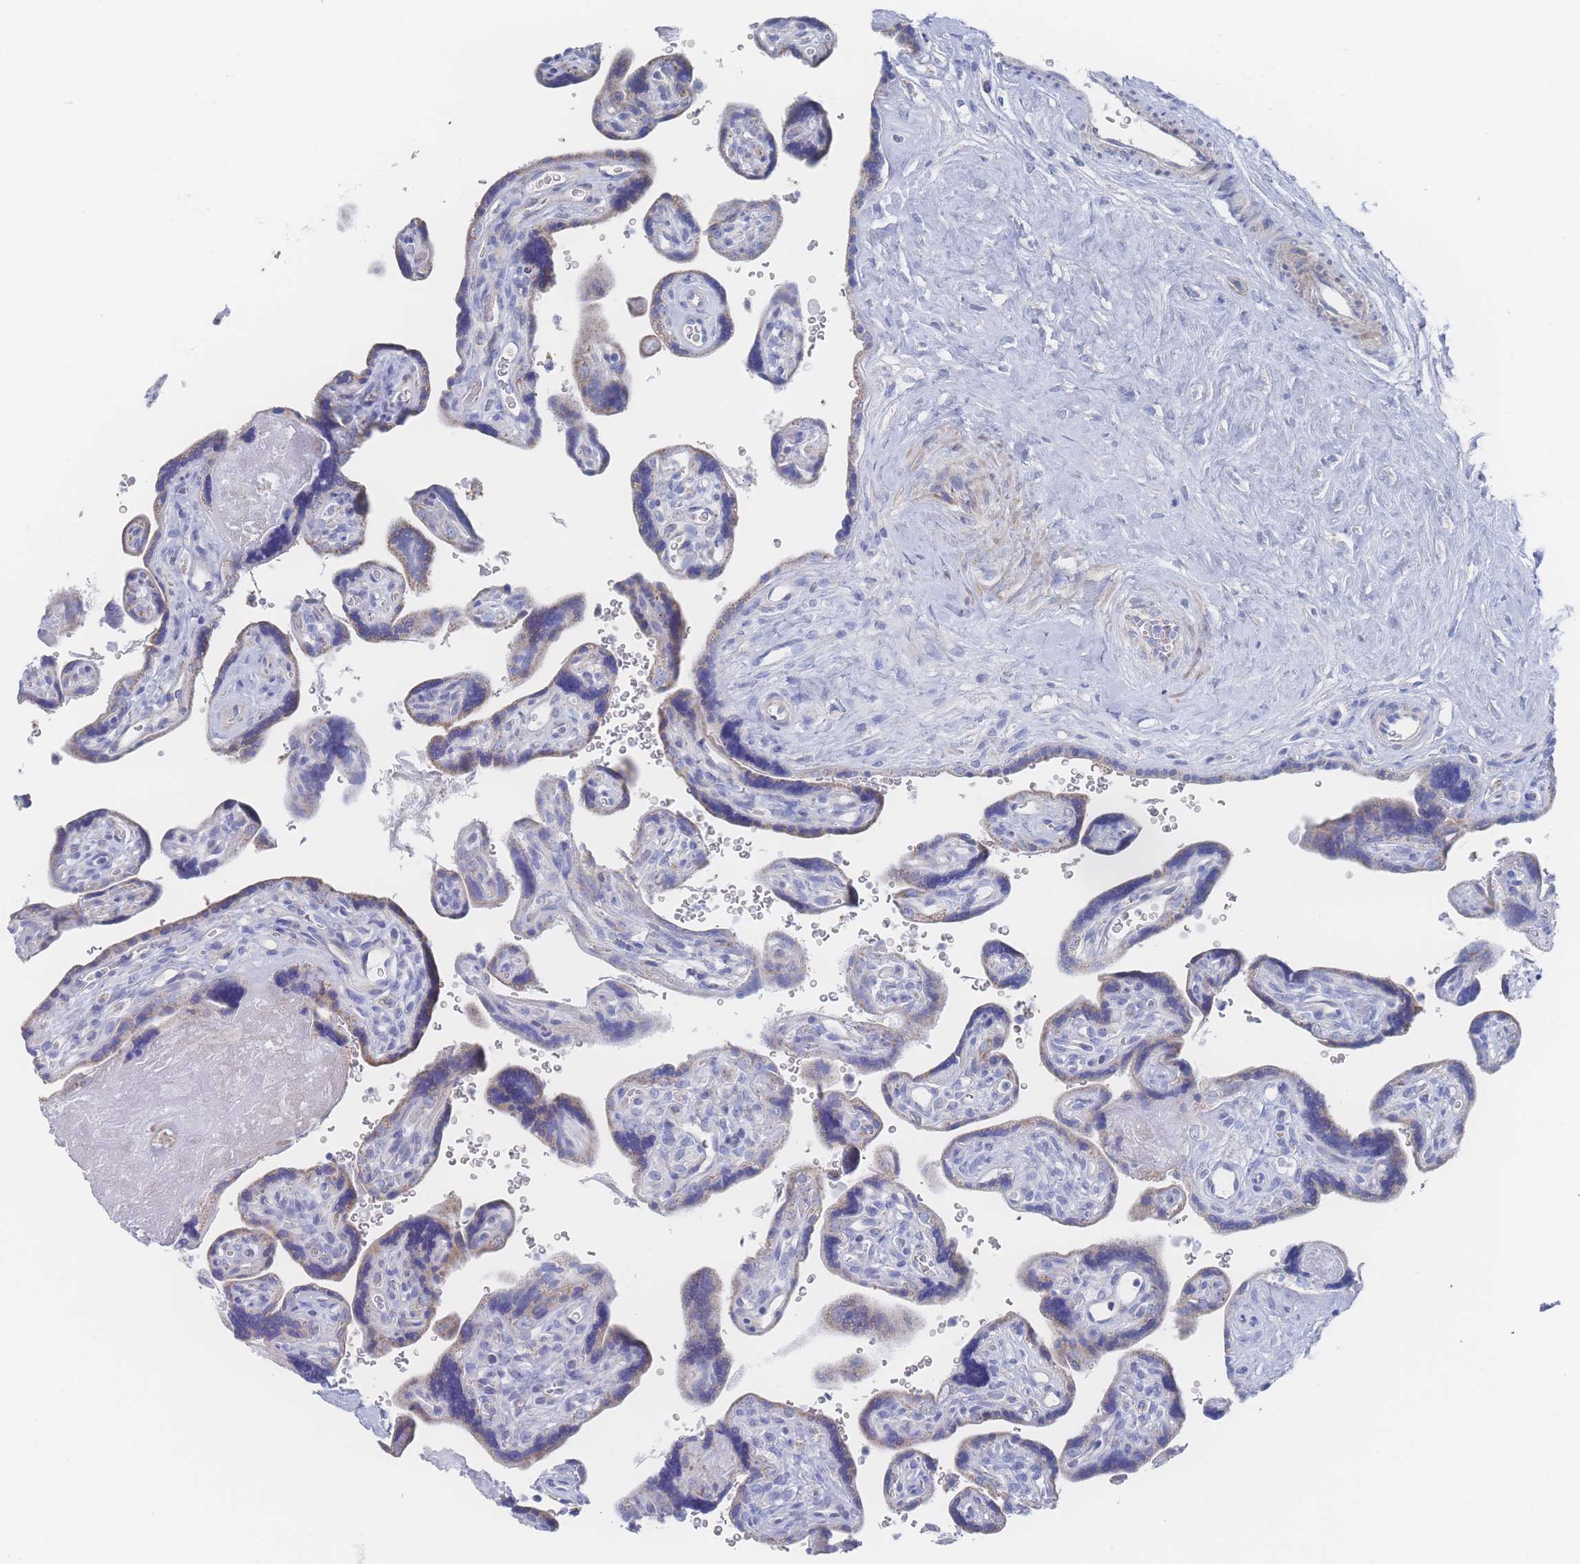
{"staining": {"intensity": "weak", "quantity": "<25%", "location": "cytoplasmic/membranous"}, "tissue": "placenta", "cell_type": "Trophoblastic cells", "image_type": "normal", "snomed": [{"axis": "morphology", "description": "Normal tissue, NOS"}, {"axis": "topography", "description": "Placenta"}], "caption": "Immunohistochemistry (IHC) of normal placenta displays no staining in trophoblastic cells.", "gene": "SNPH", "patient": {"sex": "female", "age": 39}}